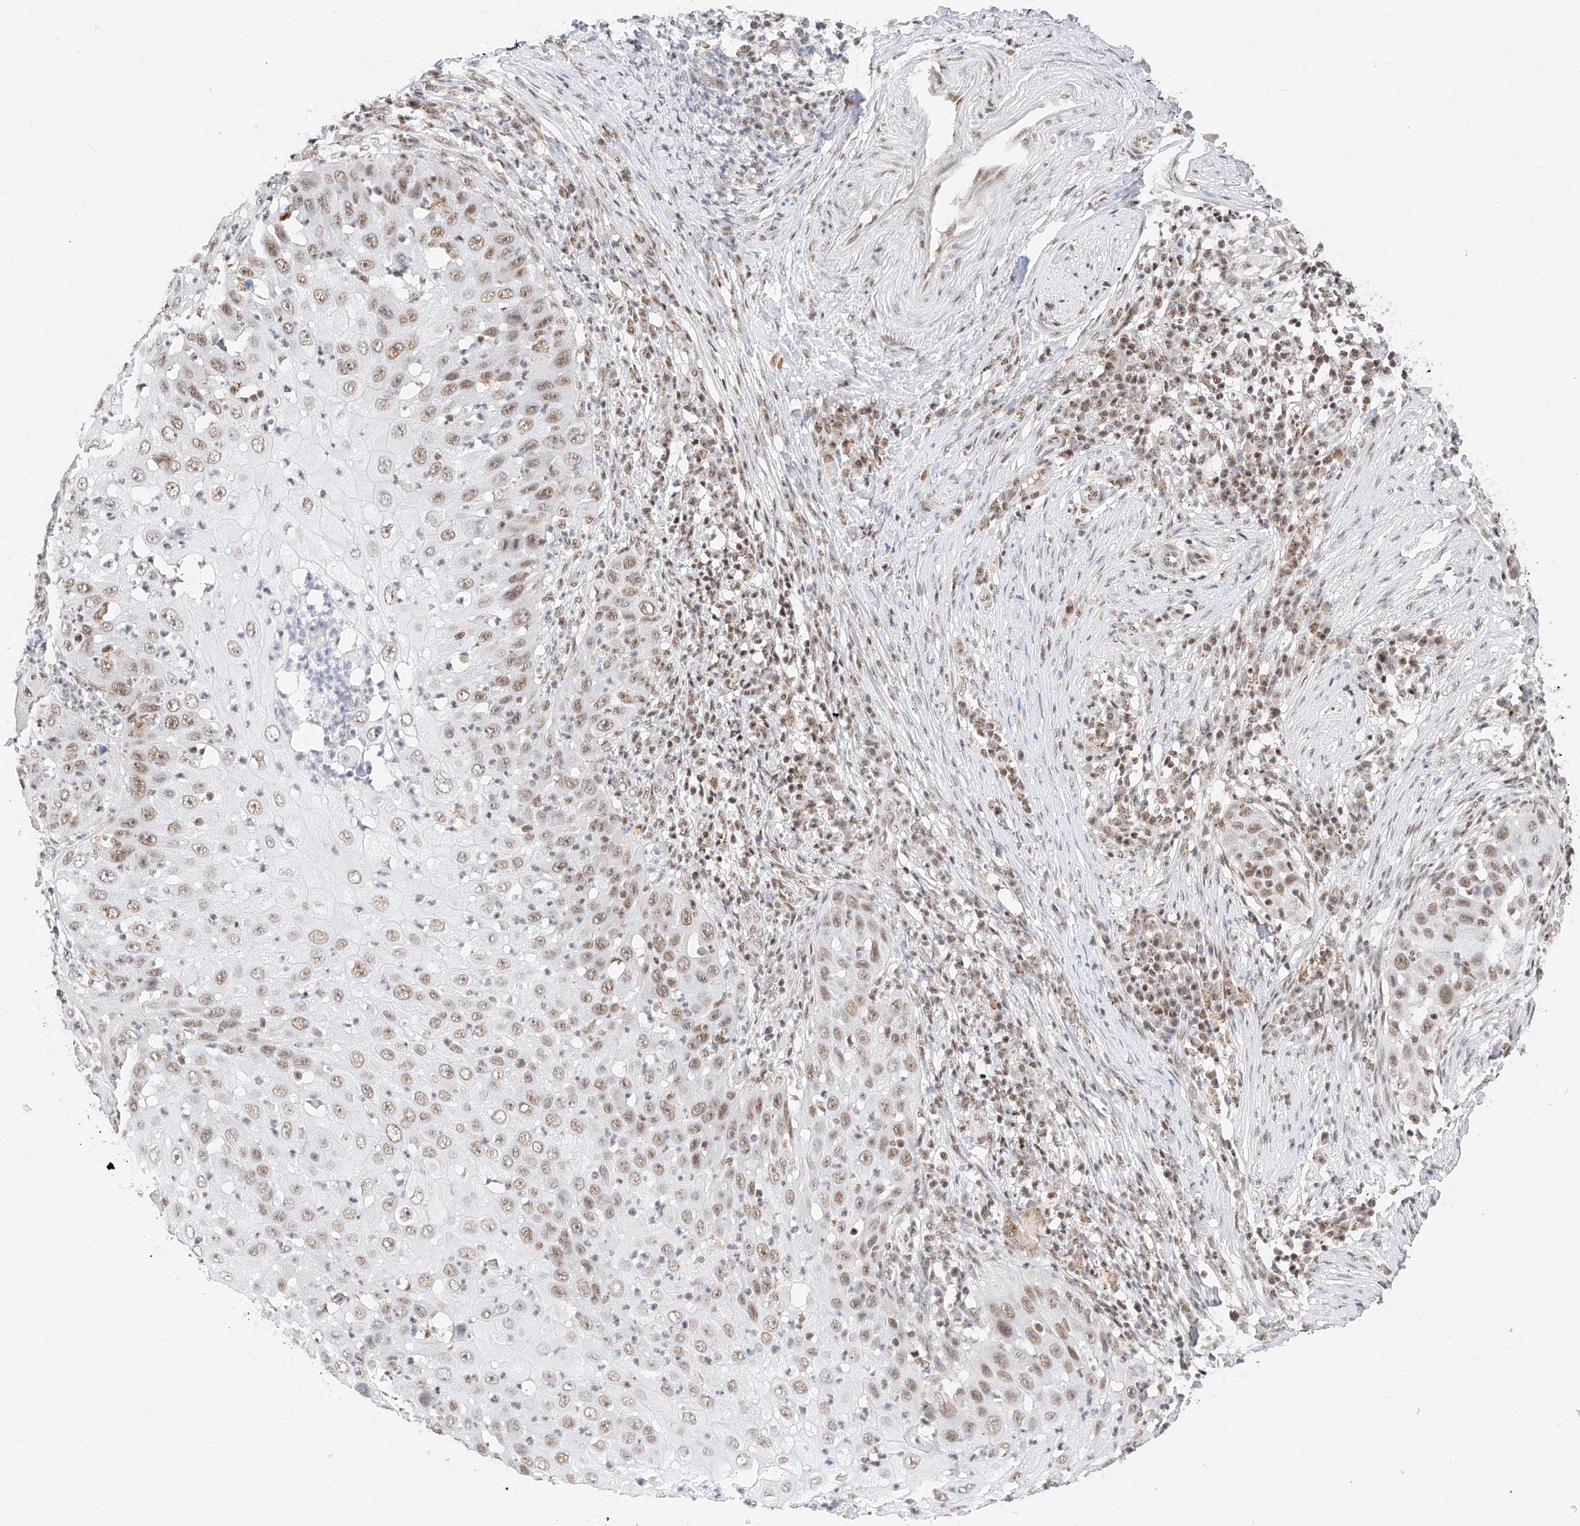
{"staining": {"intensity": "moderate", "quantity": "25%-75%", "location": "nuclear"}, "tissue": "skin cancer", "cell_type": "Tumor cells", "image_type": "cancer", "snomed": [{"axis": "morphology", "description": "Squamous cell carcinoma, NOS"}, {"axis": "topography", "description": "Skin"}], "caption": "Immunohistochemistry (IHC) image of human skin cancer stained for a protein (brown), which shows medium levels of moderate nuclear staining in approximately 25%-75% of tumor cells.", "gene": "NRF1", "patient": {"sex": "female", "age": 44}}